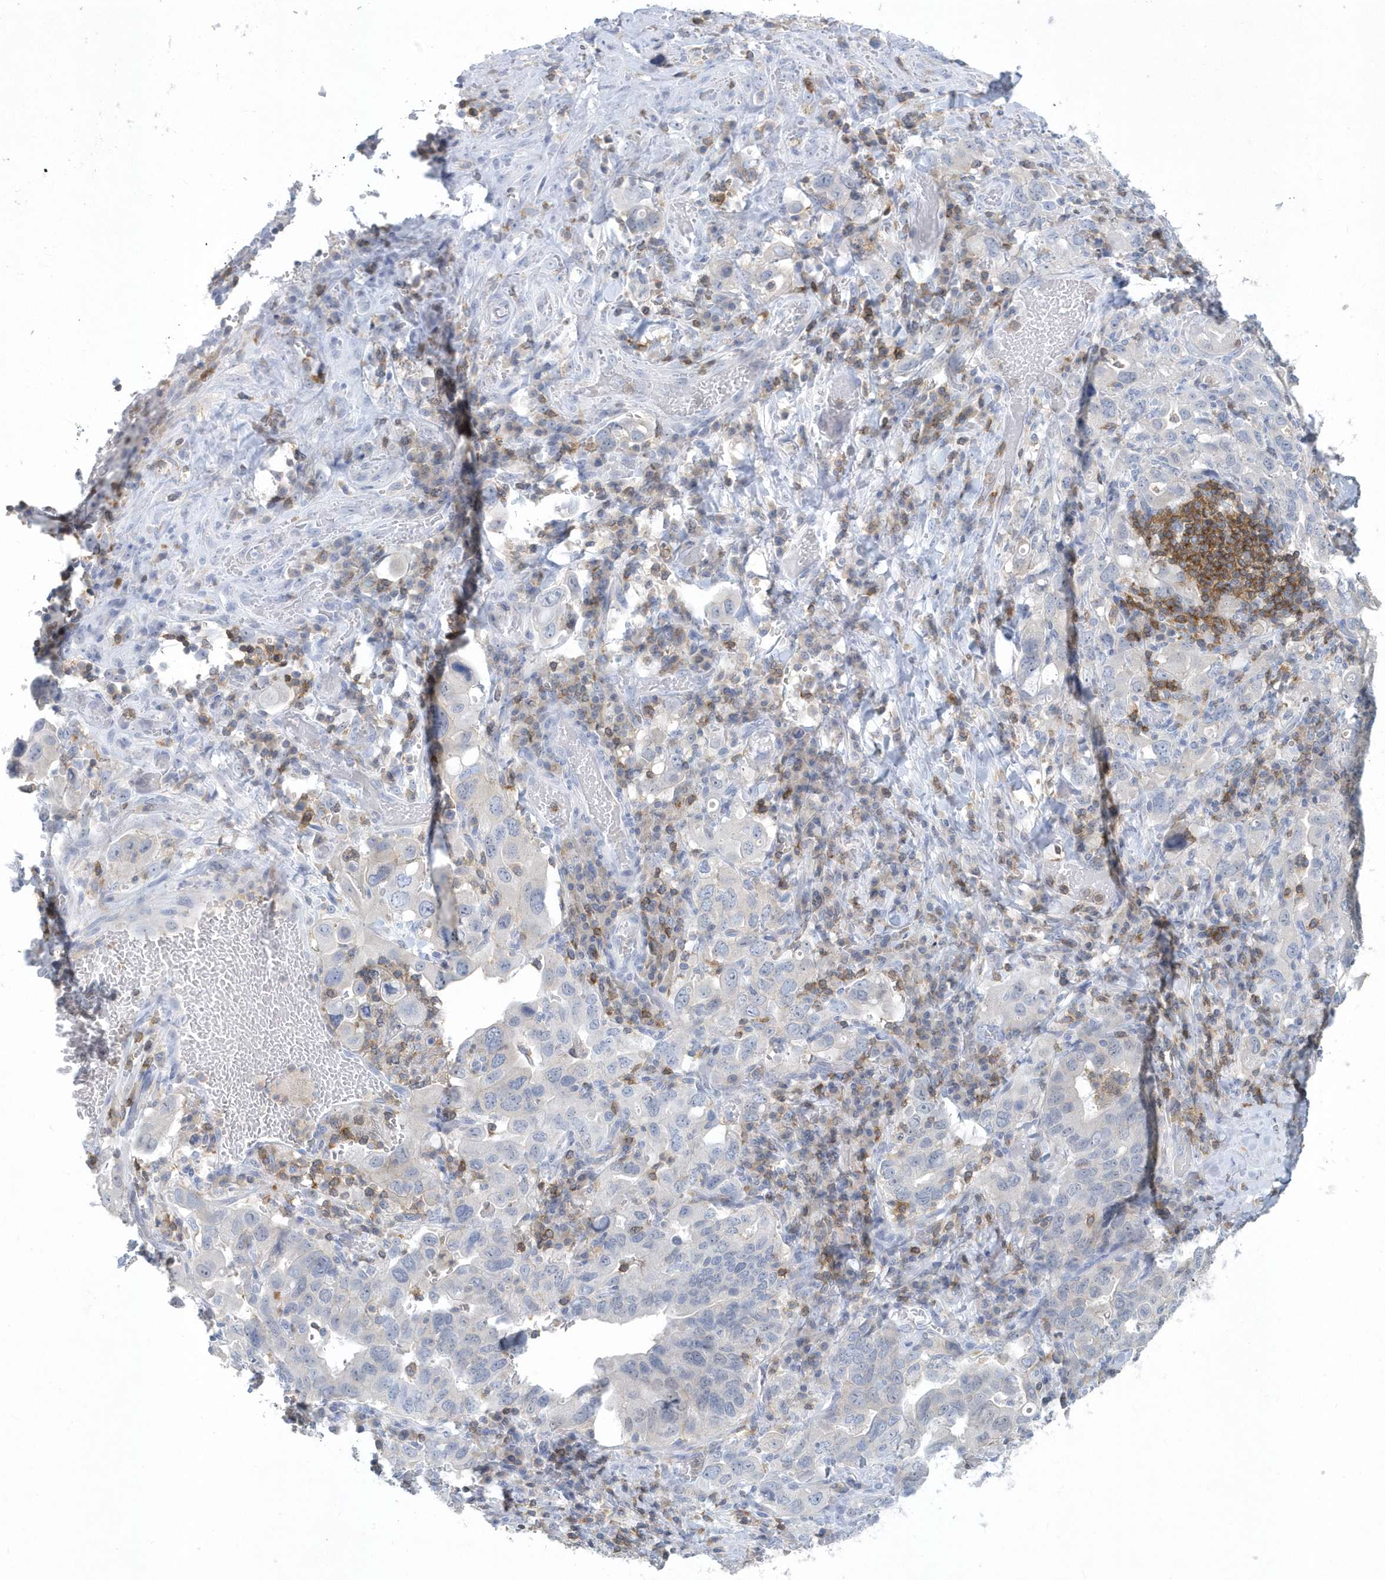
{"staining": {"intensity": "negative", "quantity": "none", "location": "none"}, "tissue": "stomach cancer", "cell_type": "Tumor cells", "image_type": "cancer", "snomed": [{"axis": "morphology", "description": "Adenocarcinoma, NOS"}, {"axis": "topography", "description": "Stomach, upper"}], "caption": "Micrograph shows no protein expression in tumor cells of stomach cancer tissue.", "gene": "PSD4", "patient": {"sex": "male", "age": 62}}